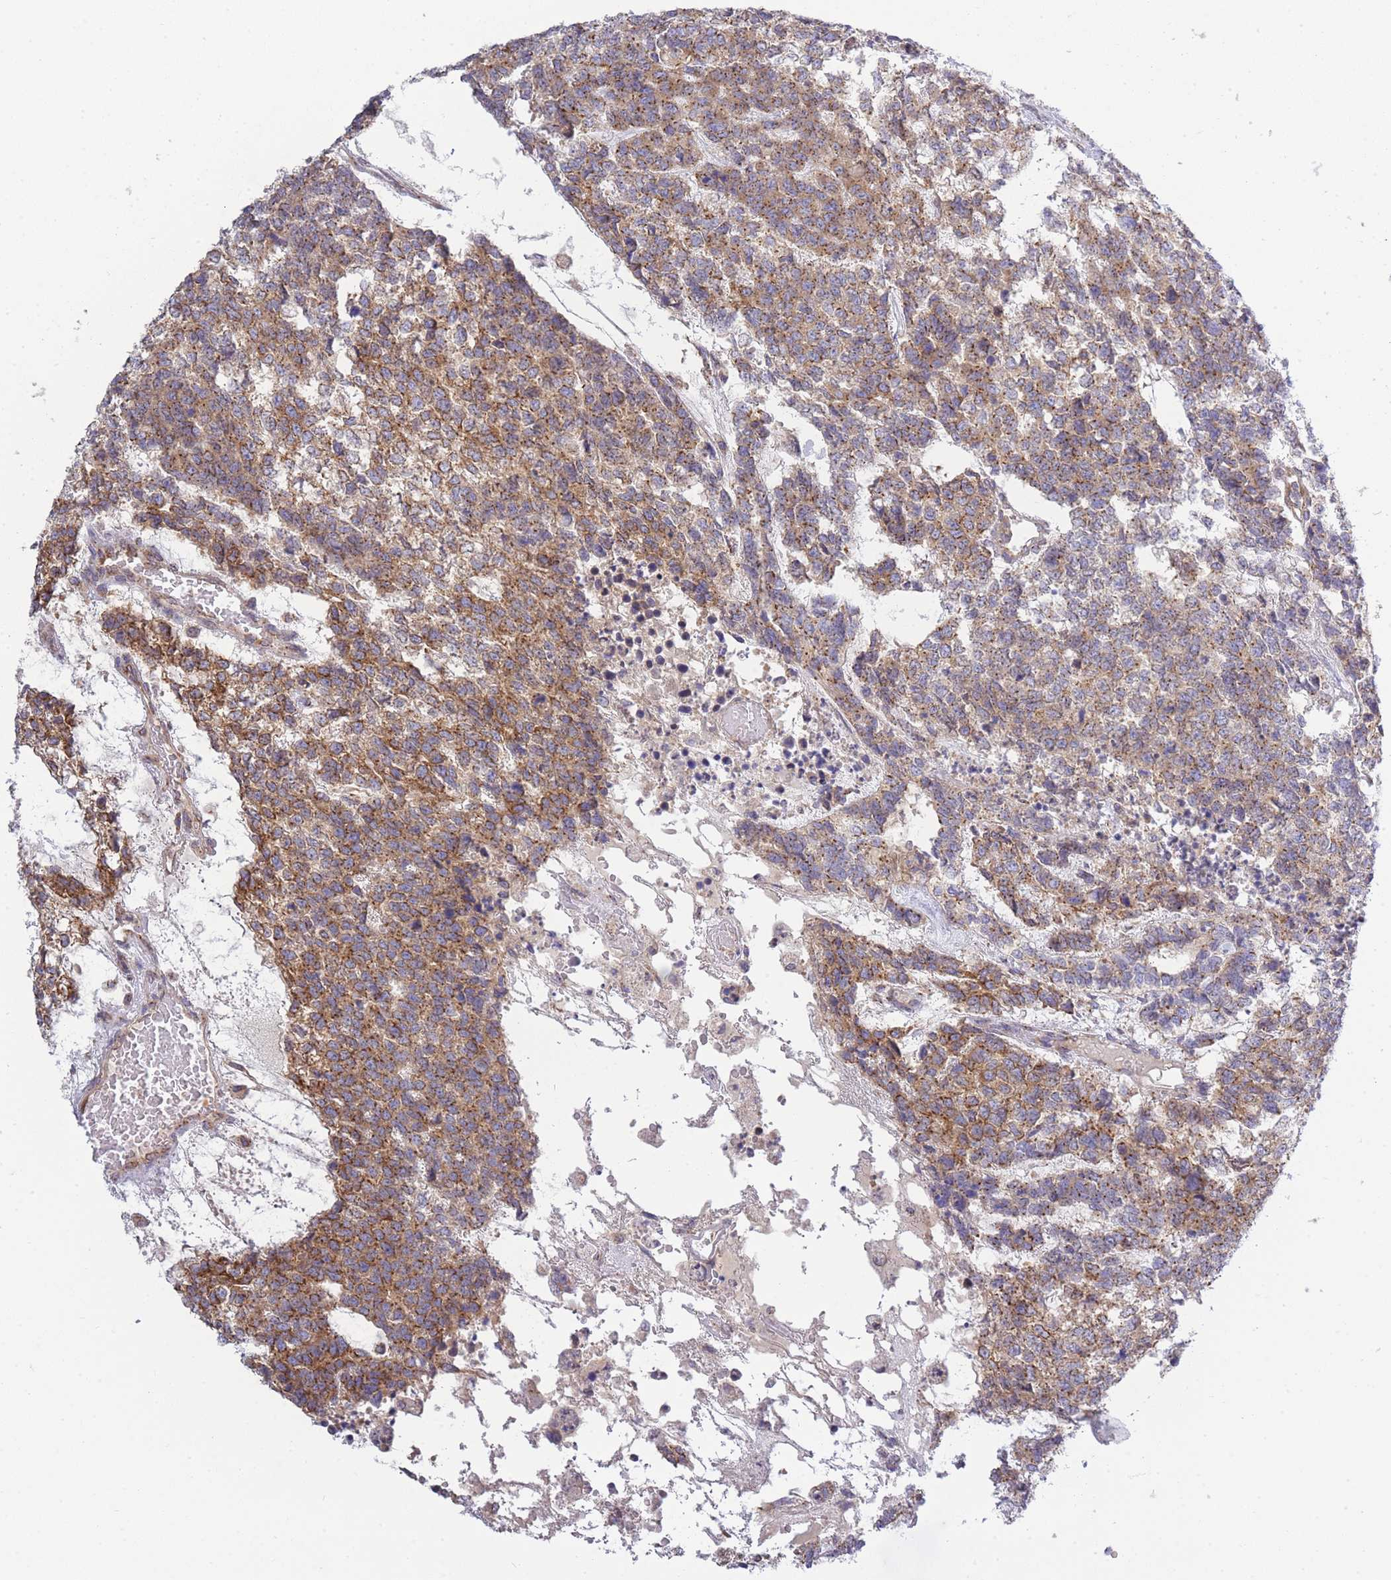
{"staining": {"intensity": "strong", "quantity": "25%-75%", "location": "cytoplasmic/membranous"}, "tissue": "testis cancer", "cell_type": "Tumor cells", "image_type": "cancer", "snomed": [{"axis": "morphology", "description": "Carcinoma, Embryonal, NOS"}, {"axis": "topography", "description": "Testis"}], "caption": "Protein analysis of testis cancer (embryonal carcinoma) tissue reveals strong cytoplasmic/membranous expression in approximately 25%-75% of tumor cells. (brown staining indicates protein expression, while blue staining denotes nuclei).", "gene": "COPG2", "patient": {"sex": "male", "age": 23}}